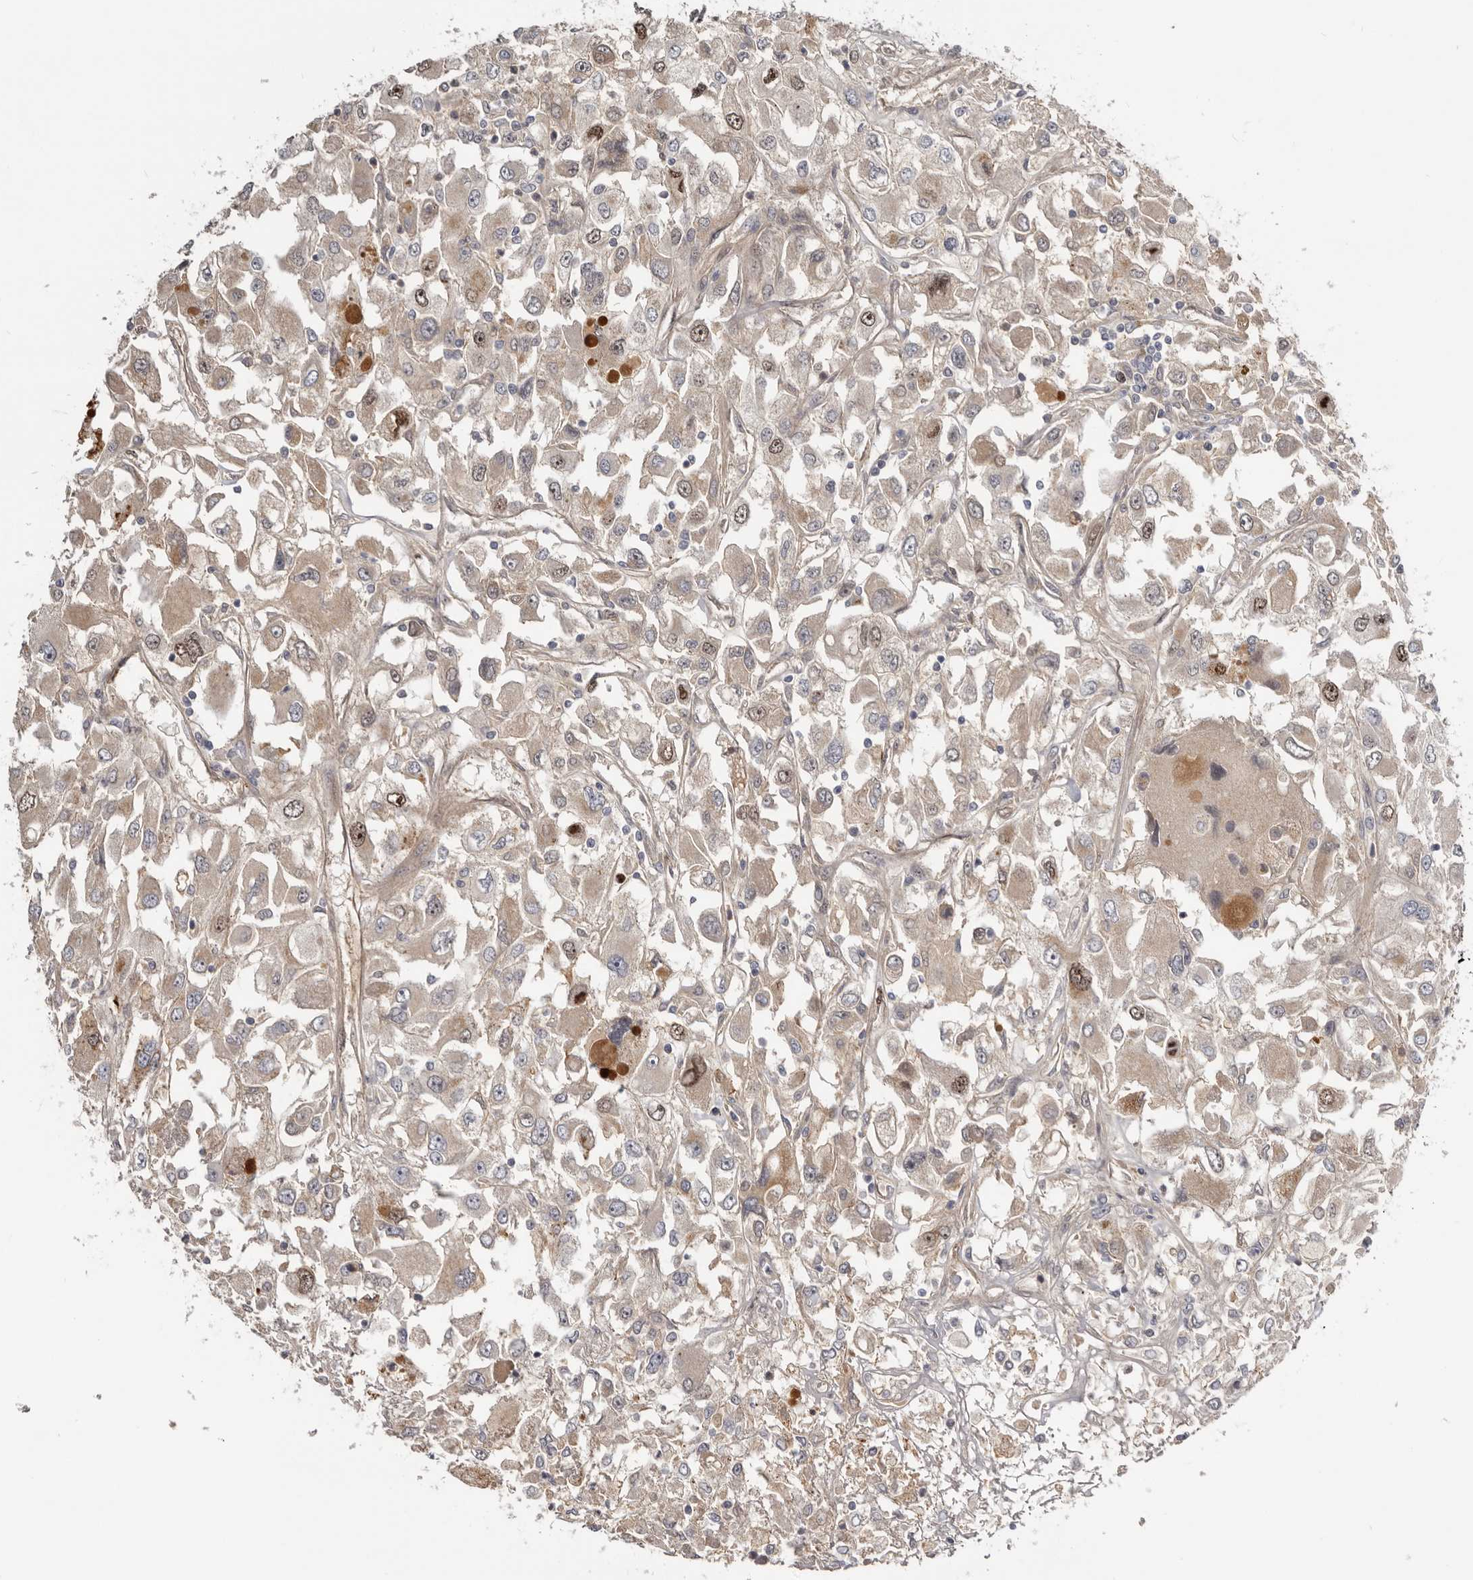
{"staining": {"intensity": "moderate", "quantity": "<25%", "location": "cytoplasmic/membranous,nuclear"}, "tissue": "renal cancer", "cell_type": "Tumor cells", "image_type": "cancer", "snomed": [{"axis": "morphology", "description": "Adenocarcinoma, NOS"}, {"axis": "topography", "description": "Kidney"}], "caption": "Brown immunohistochemical staining in adenocarcinoma (renal) displays moderate cytoplasmic/membranous and nuclear staining in approximately <25% of tumor cells.", "gene": "CDCA8", "patient": {"sex": "female", "age": 52}}